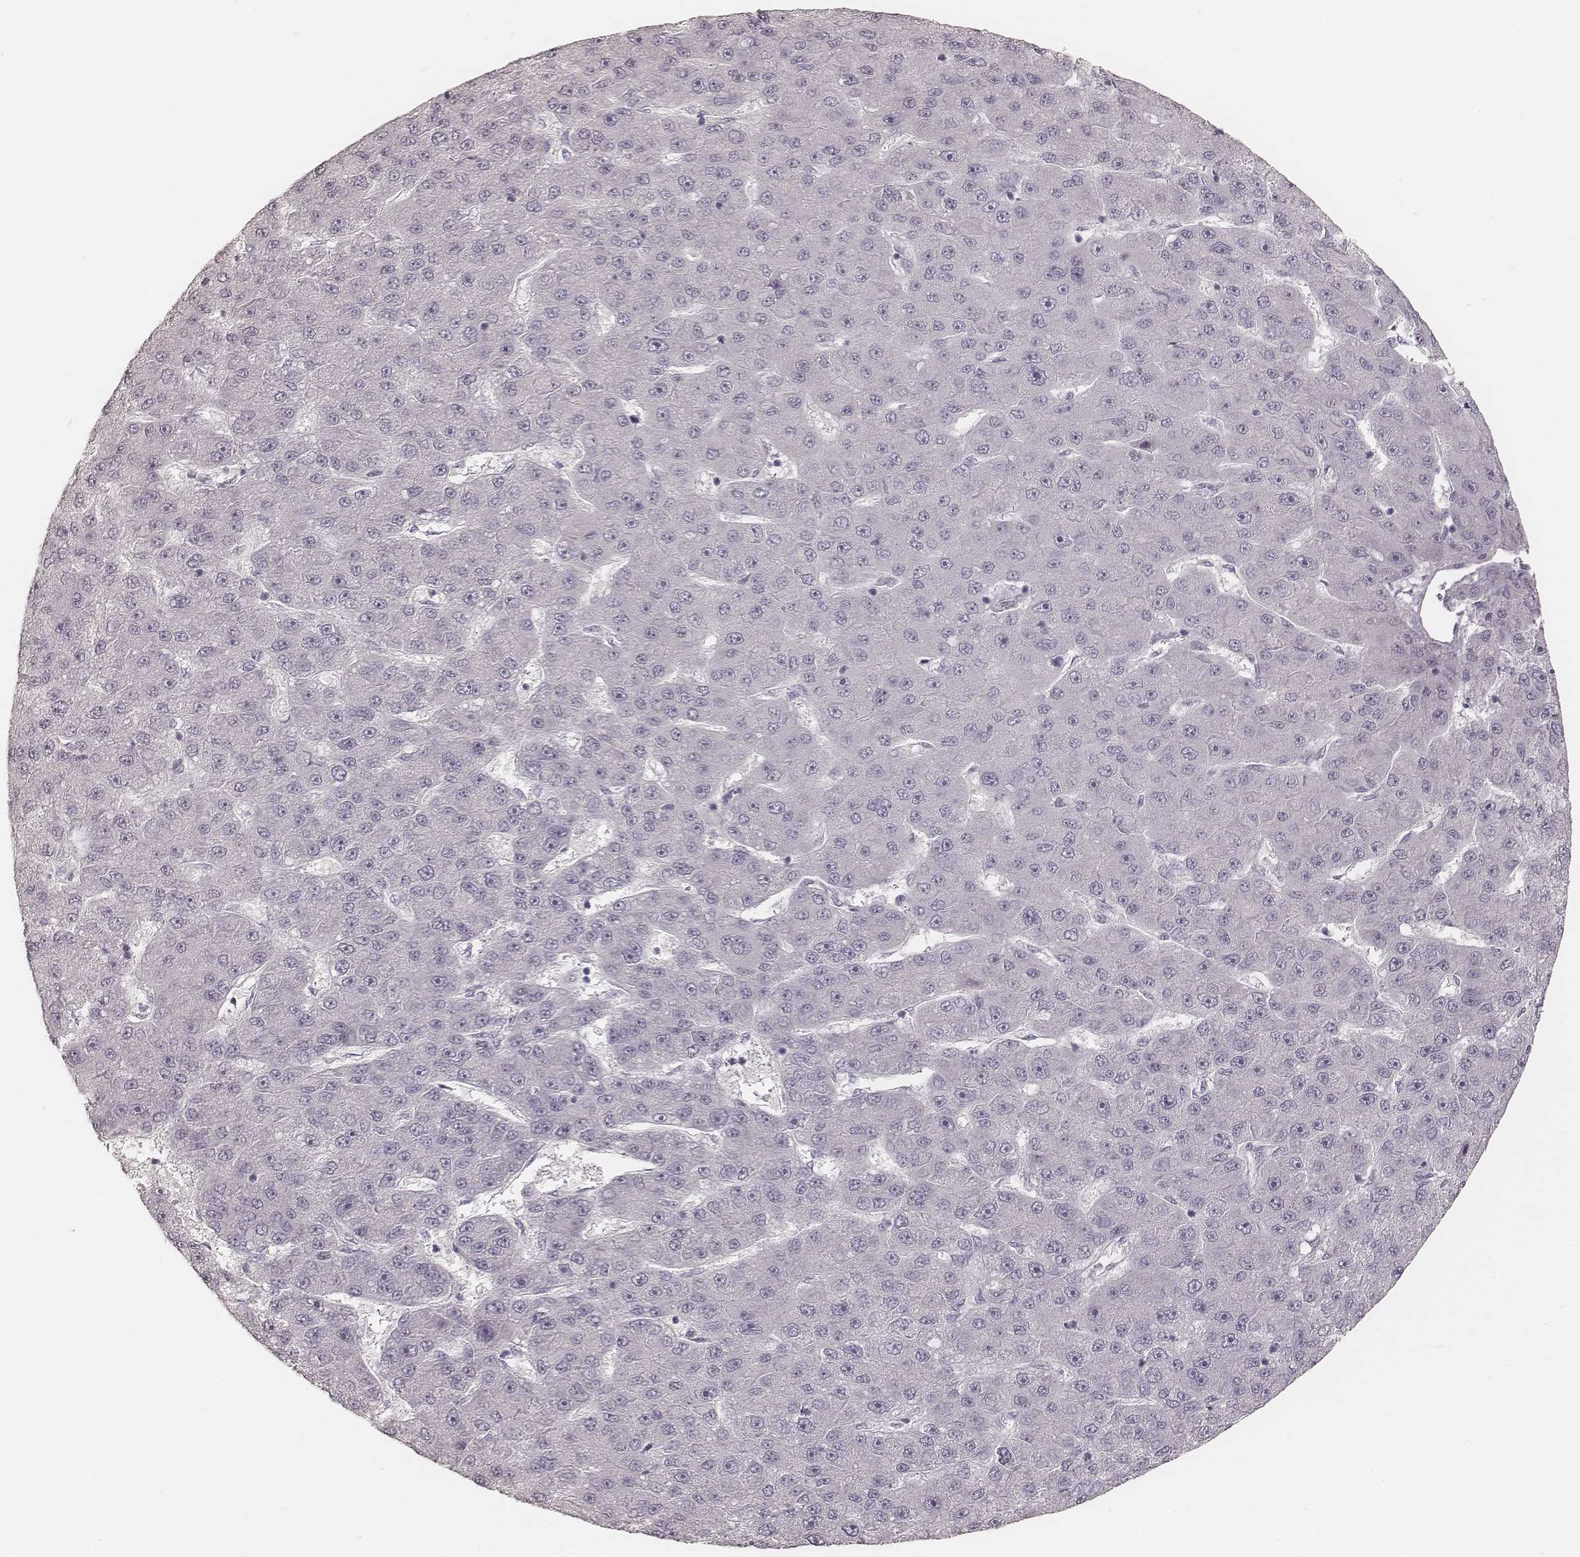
{"staining": {"intensity": "negative", "quantity": "none", "location": "none"}, "tissue": "liver cancer", "cell_type": "Tumor cells", "image_type": "cancer", "snomed": [{"axis": "morphology", "description": "Carcinoma, Hepatocellular, NOS"}, {"axis": "topography", "description": "Liver"}], "caption": "The micrograph displays no staining of tumor cells in liver cancer.", "gene": "KRT26", "patient": {"sex": "male", "age": 67}}